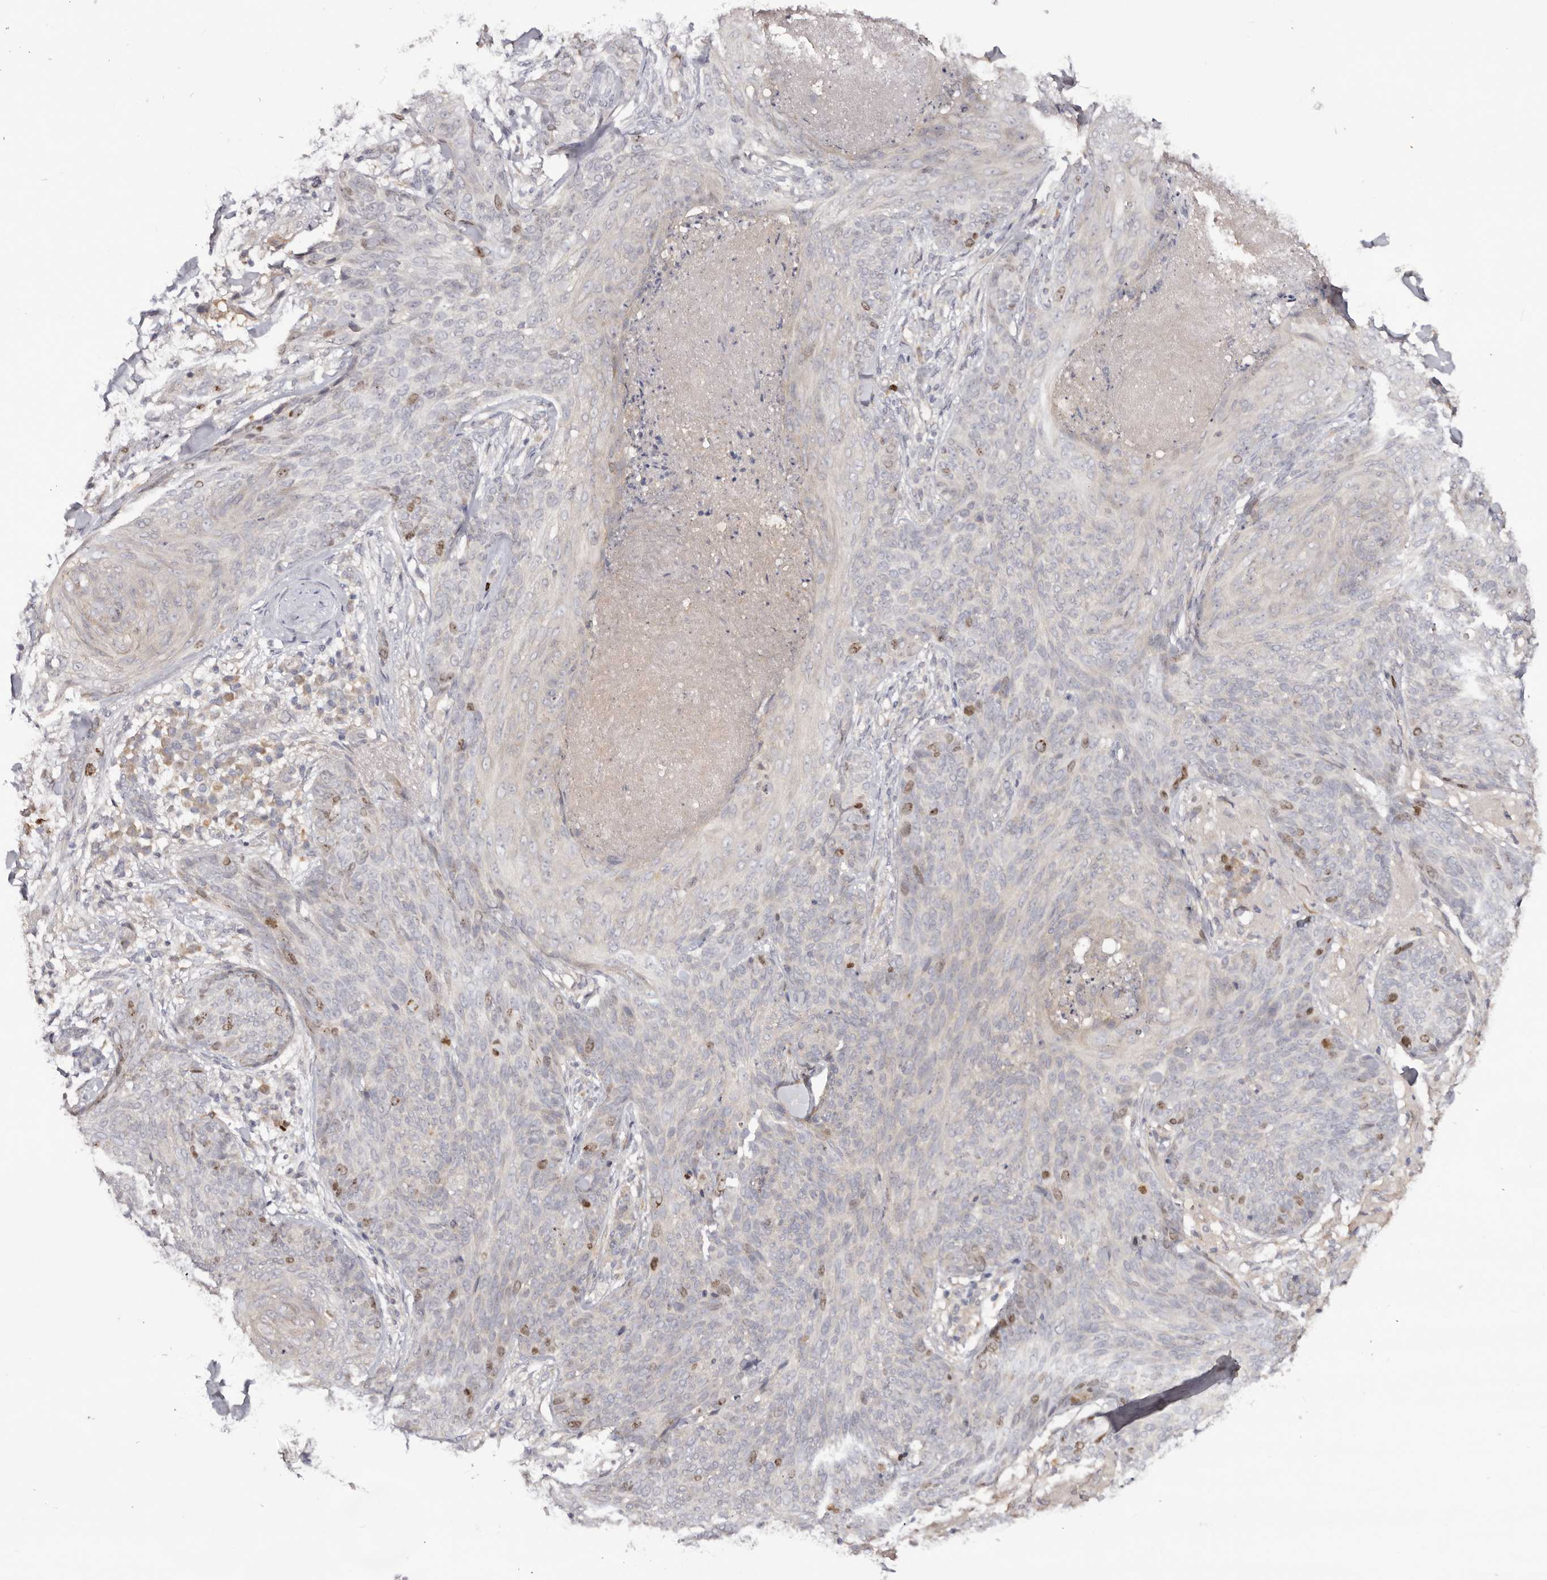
{"staining": {"intensity": "moderate", "quantity": "<25%", "location": "nuclear"}, "tissue": "skin cancer", "cell_type": "Tumor cells", "image_type": "cancer", "snomed": [{"axis": "morphology", "description": "Basal cell carcinoma"}, {"axis": "topography", "description": "Skin"}], "caption": "High-power microscopy captured an immunohistochemistry (IHC) micrograph of skin basal cell carcinoma, revealing moderate nuclear expression in about <25% of tumor cells.", "gene": "CCDC190", "patient": {"sex": "male", "age": 85}}